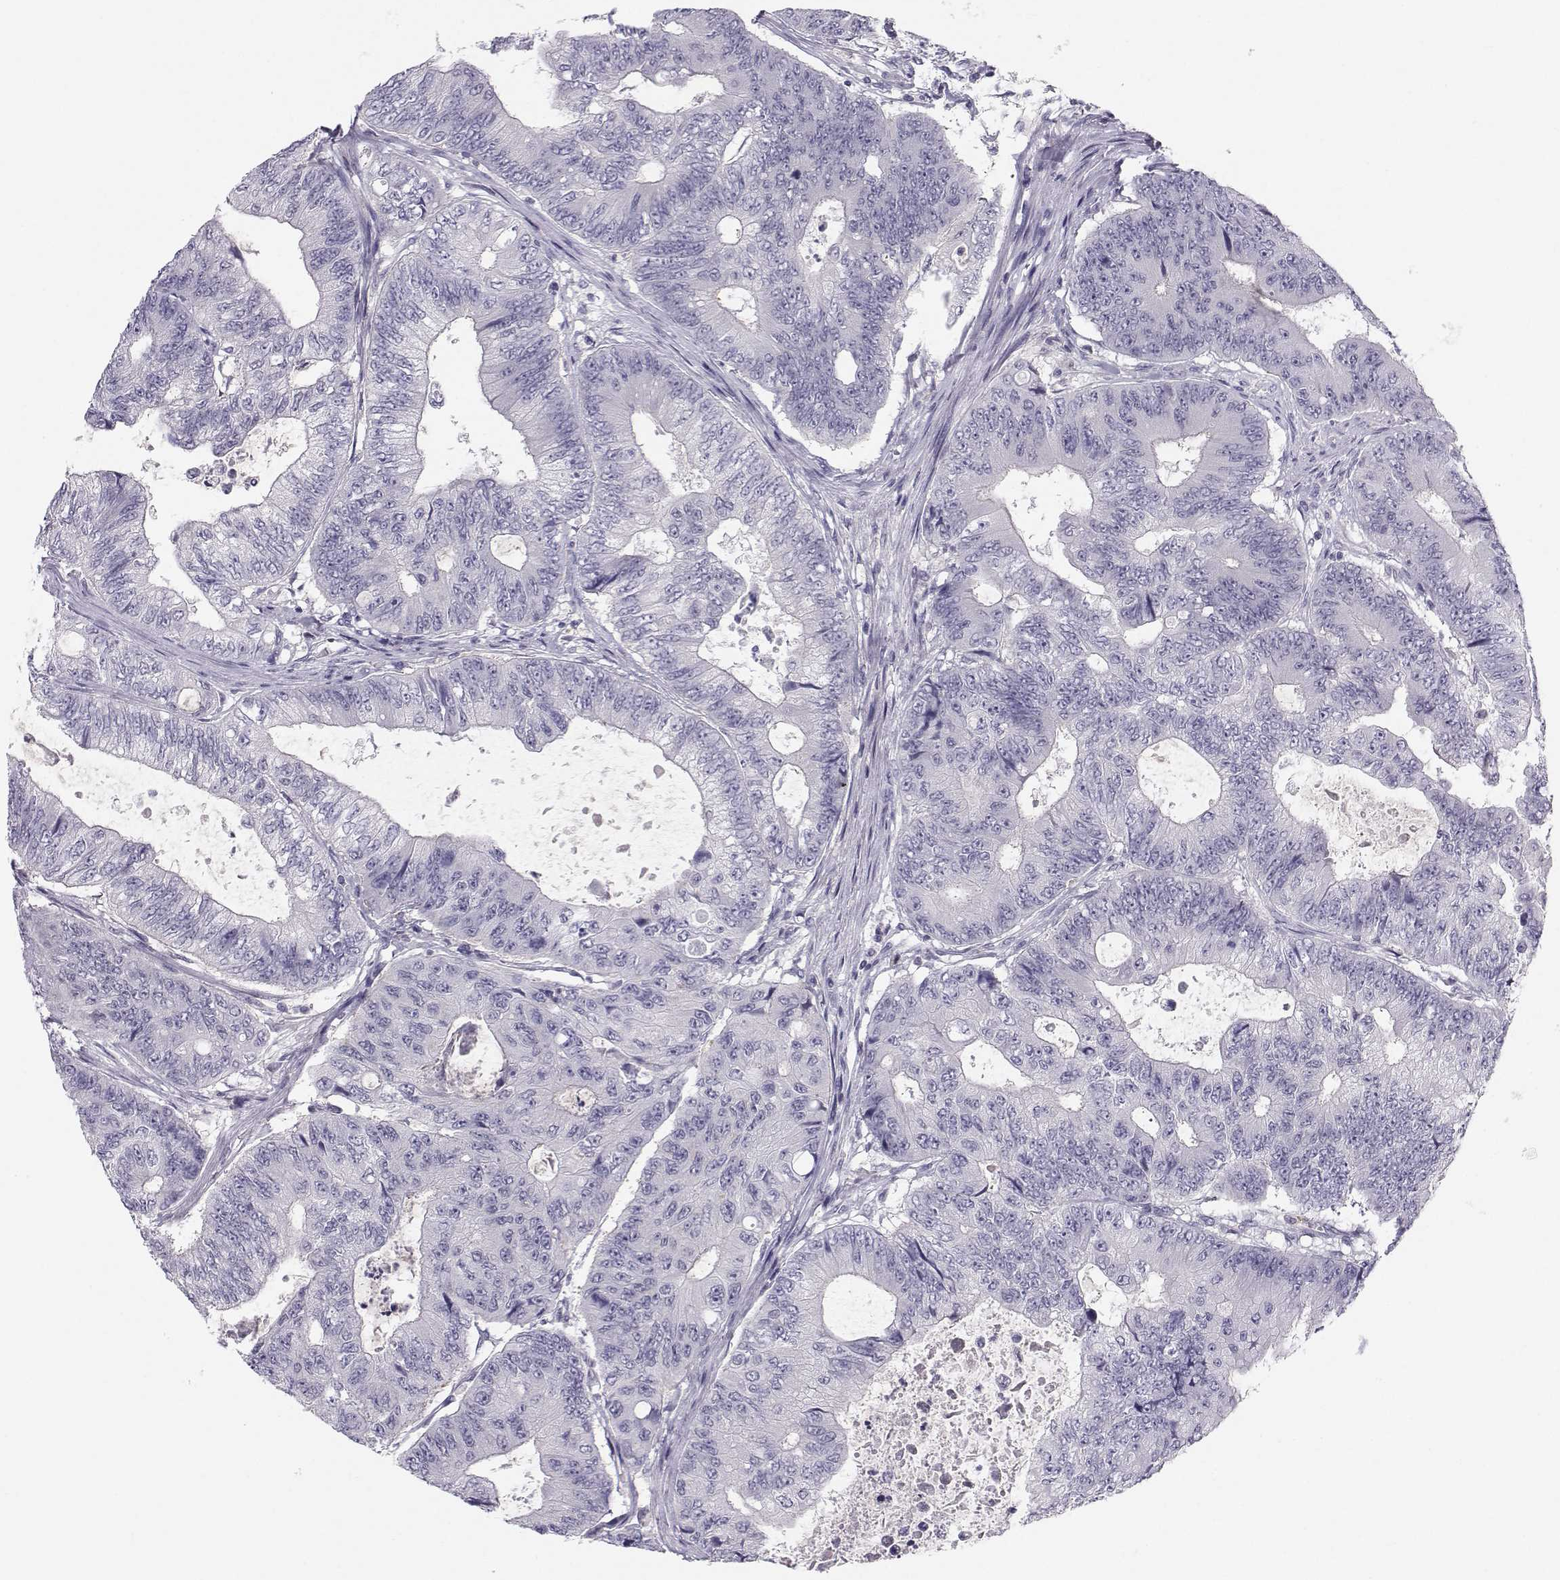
{"staining": {"intensity": "negative", "quantity": "none", "location": "none"}, "tissue": "colorectal cancer", "cell_type": "Tumor cells", "image_type": "cancer", "snomed": [{"axis": "morphology", "description": "Adenocarcinoma, NOS"}, {"axis": "topography", "description": "Colon"}], "caption": "Colorectal adenocarcinoma was stained to show a protein in brown. There is no significant staining in tumor cells. The staining was performed using DAB to visualize the protein expression in brown, while the nuclei were stained in blue with hematoxylin (Magnification: 20x).", "gene": "MROH7", "patient": {"sex": "female", "age": 48}}